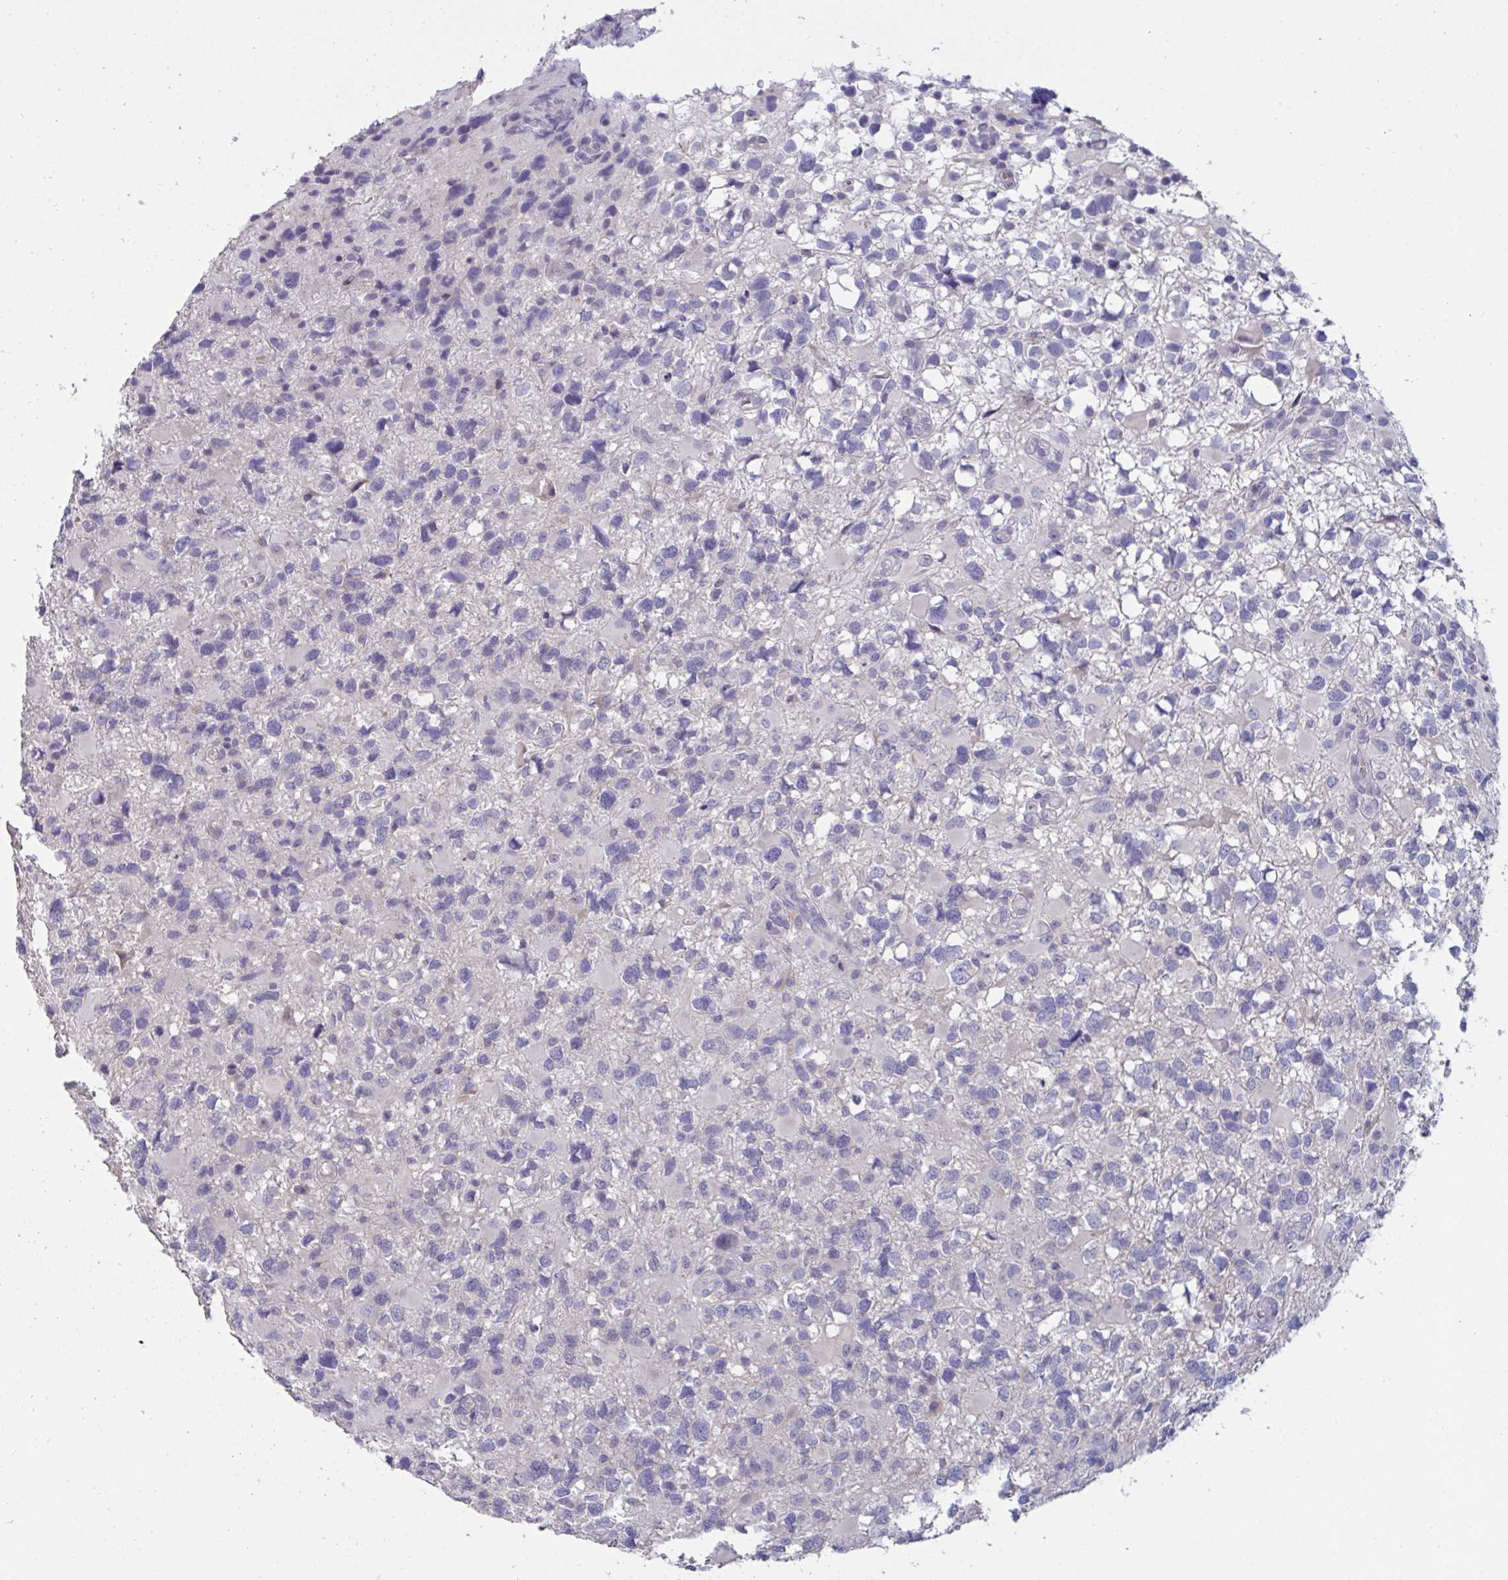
{"staining": {"intensity": "negative", "quantity": "none", "location": "none"}, "tissue": "glioma", "cell_type": "Tumor cells", "image_type": "cancer", "snomed": [{"axis": "morphology", "description": "Glioma, malignant, High grade"}, {"axis": "topography", "description": "Brain"}], "caption": "Tumor cells are negative for brown protein staining in glioma.", "gene": "MYC", "patient": {"sex": "male", "age": 54}}